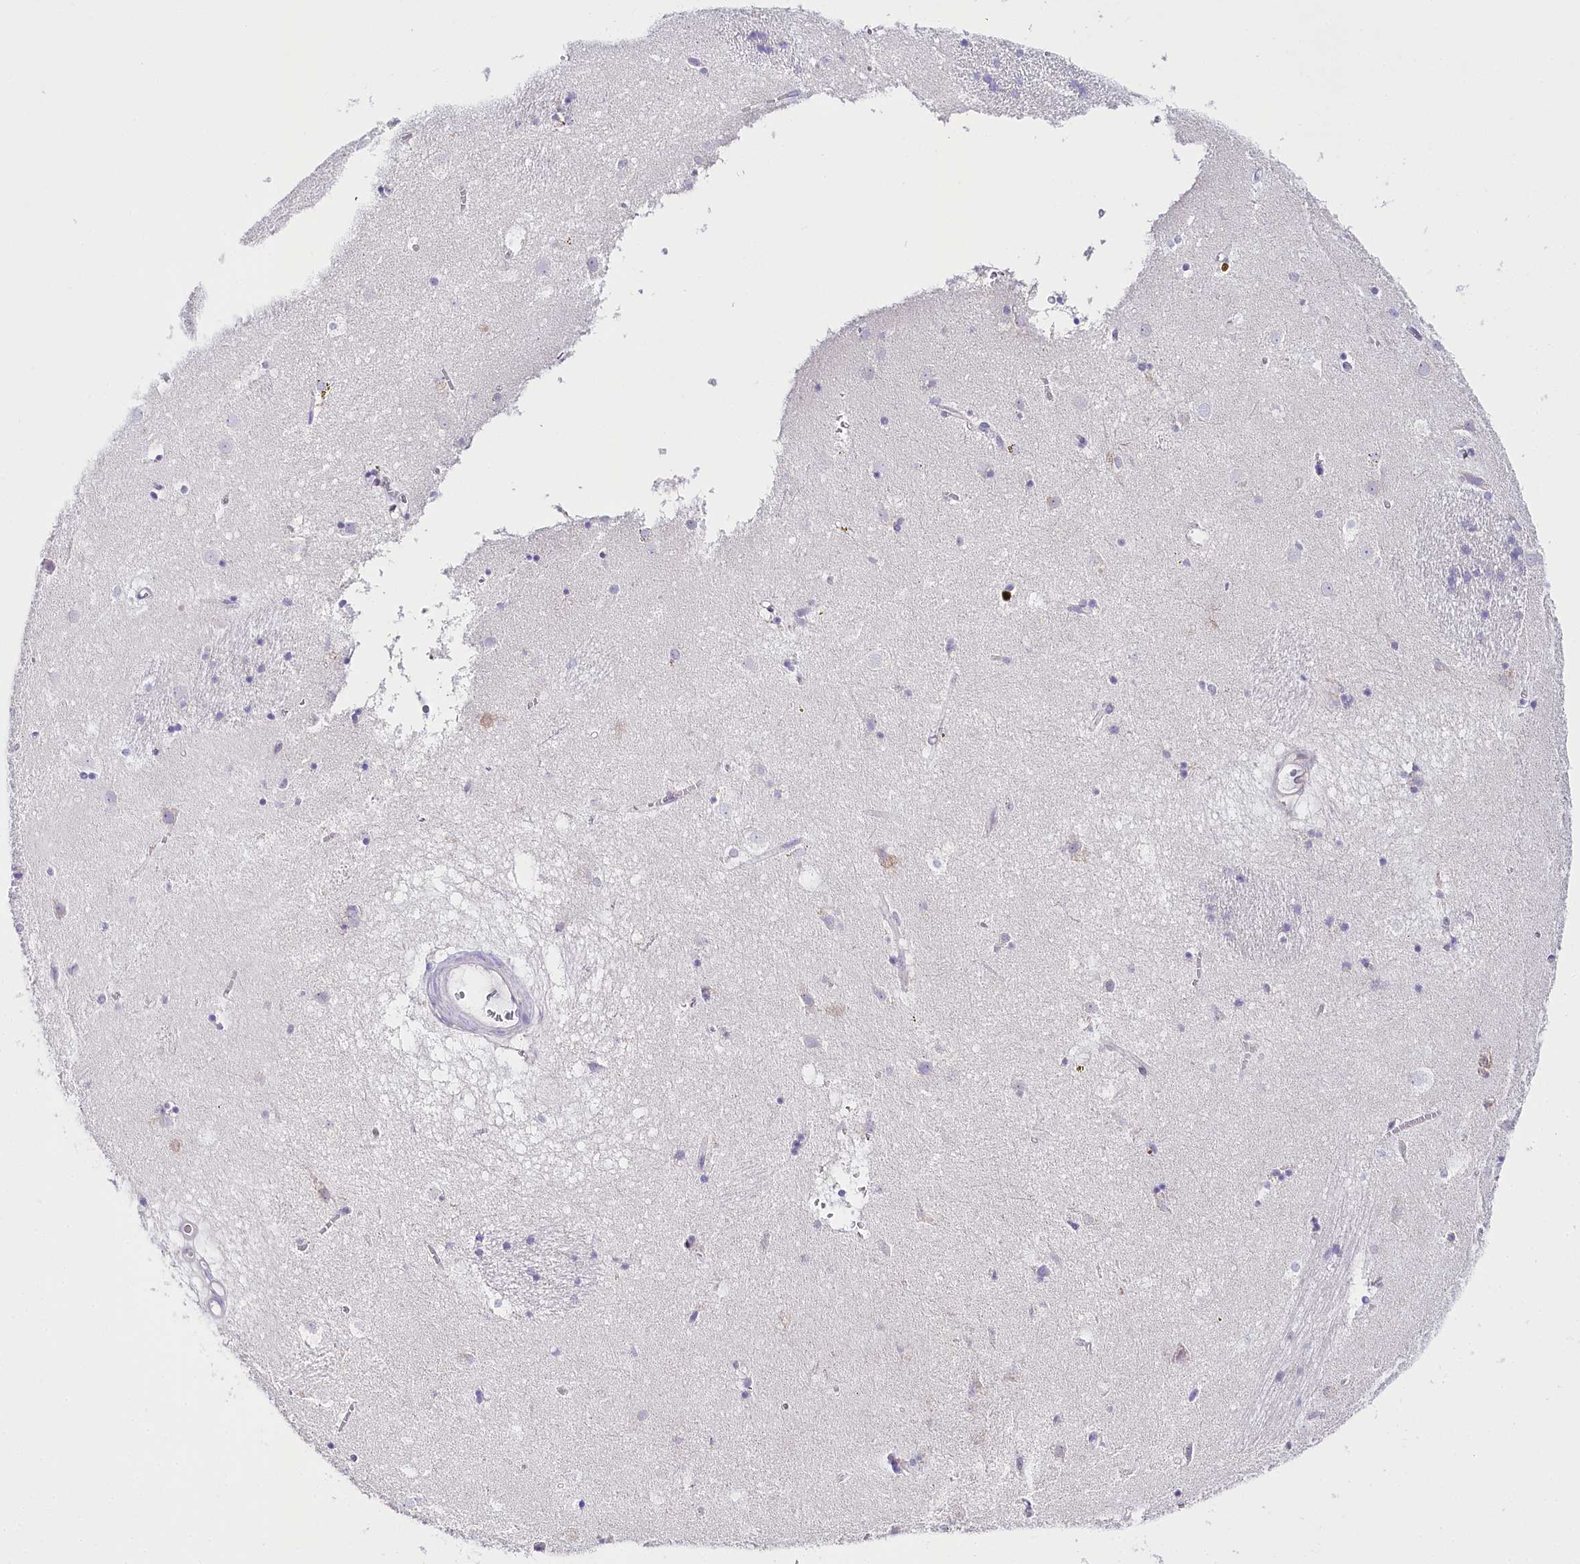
{"staining": {"intensity": "negative", "quantity": "none", "location": "none"}, "tissue": "caudate", "cell_type": "Glial cells", "image_type": "normal", "snomed": [{"axis": "morphology", "description": "Normal tissue, NOS"}, {"axis": "topography", "description": "Lateral ventricle wall"}], "caption": "IHC micrograph of unremarkable caudate stained for a protein (brown), which demonstrates no staining in glial cells.", "gene": "CSN3", "patient": {"sex": "male", "age": 70}}